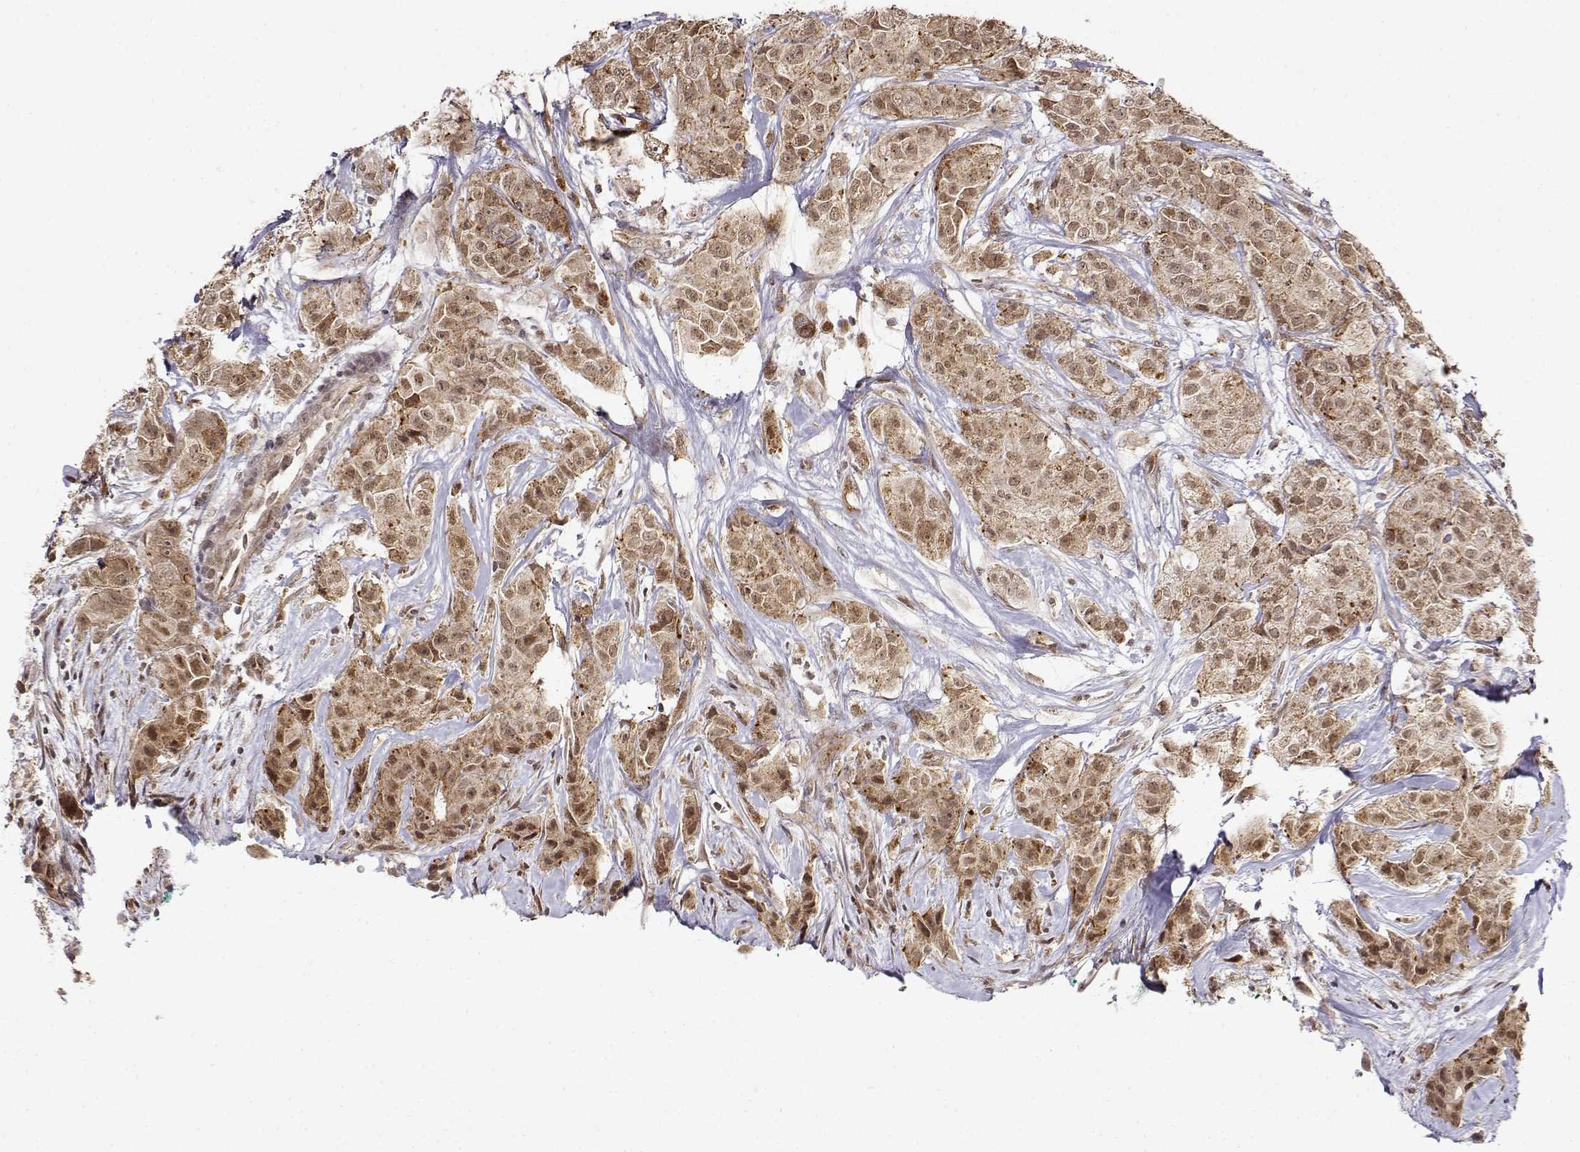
{"staining": {"intensity": "moderate", "quantity": ">75%", "location": "cytoplasmic/membranous,nuclear"}, "tissue": "breast cancer", "cell_type": "Tumor cells", "image_type": "cancer", "snomed": [{"axis": "morphology", "description": "Duct carcinoma"}, {"axis": "topography", "description": "Breast"}], "caption": "Tumor cells demonstrate moderate cytoplasmic/membranous and nuclear expression in about >75% of cells in breast infiltrating ductal carcinoma. The staining was performed using DAB, with brown indicating positive protein expression. Nuclei are stained blue with hematoxylin.", "gene": "RNF13", "patient": {"sex": "female", "age": 43}}